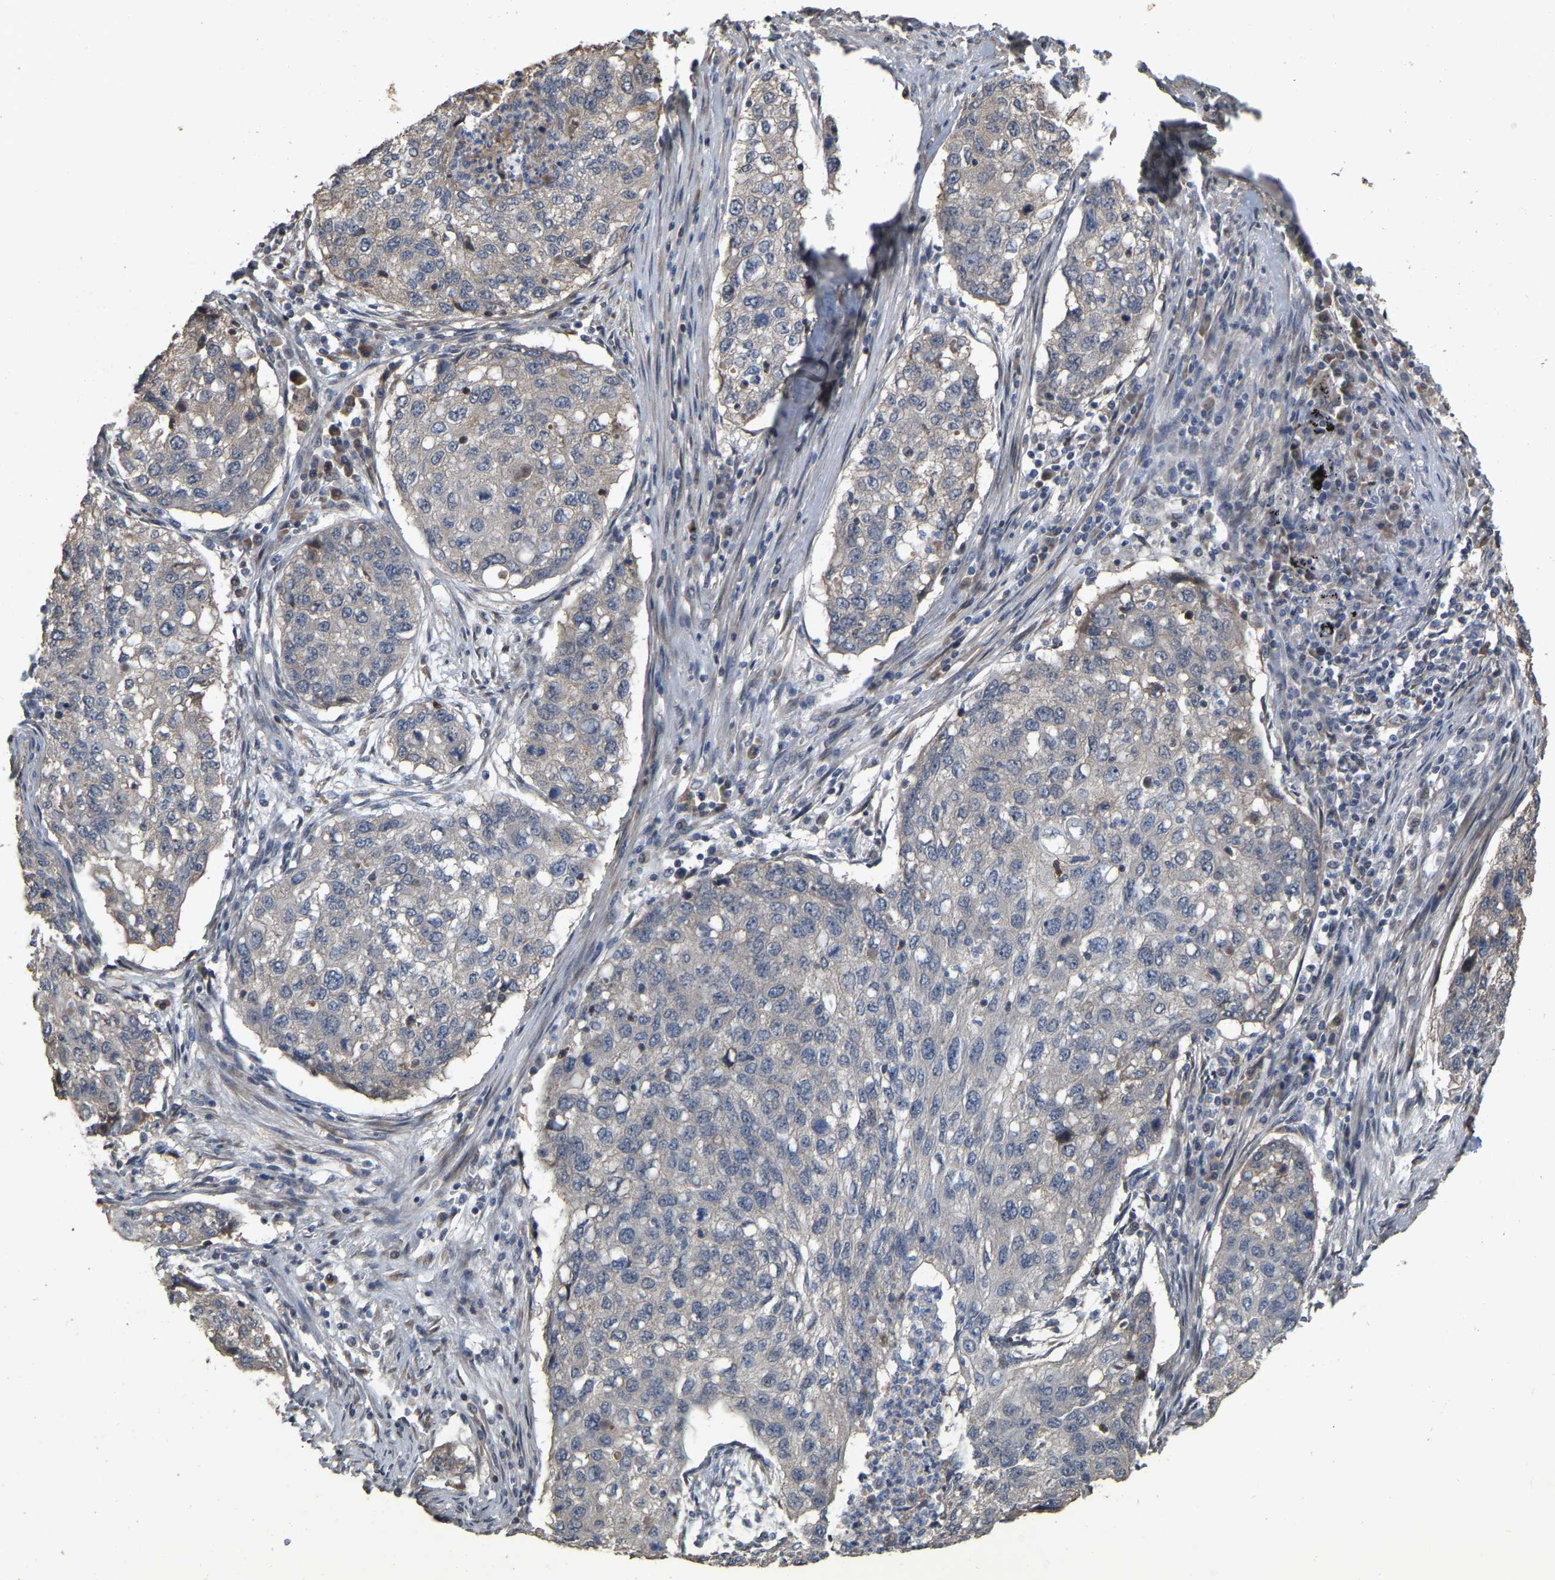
{"staining": {"intensity": "negative", "quantity": "none", "location": "none"}, "tissue": "lung cancer", "cell_type": "Tumor cells", "image_type": "cancer", "snomed": [{"axis": "morphology", "description": "Squamous cell carcinoma, NOS"}, {"axis": "topography", "description": "Lung"}], "caption": "Tumor cells are negative for brown protein staining in lung cancer (squamous cell carcinoma). The staining is performed using DAB (3,3'-diaminobenzidine) brown chromogen with nuclei counter-stained in using hematoxylin.", "gene": "NCS1", "patient": {"sex": "female", "age": 63}}